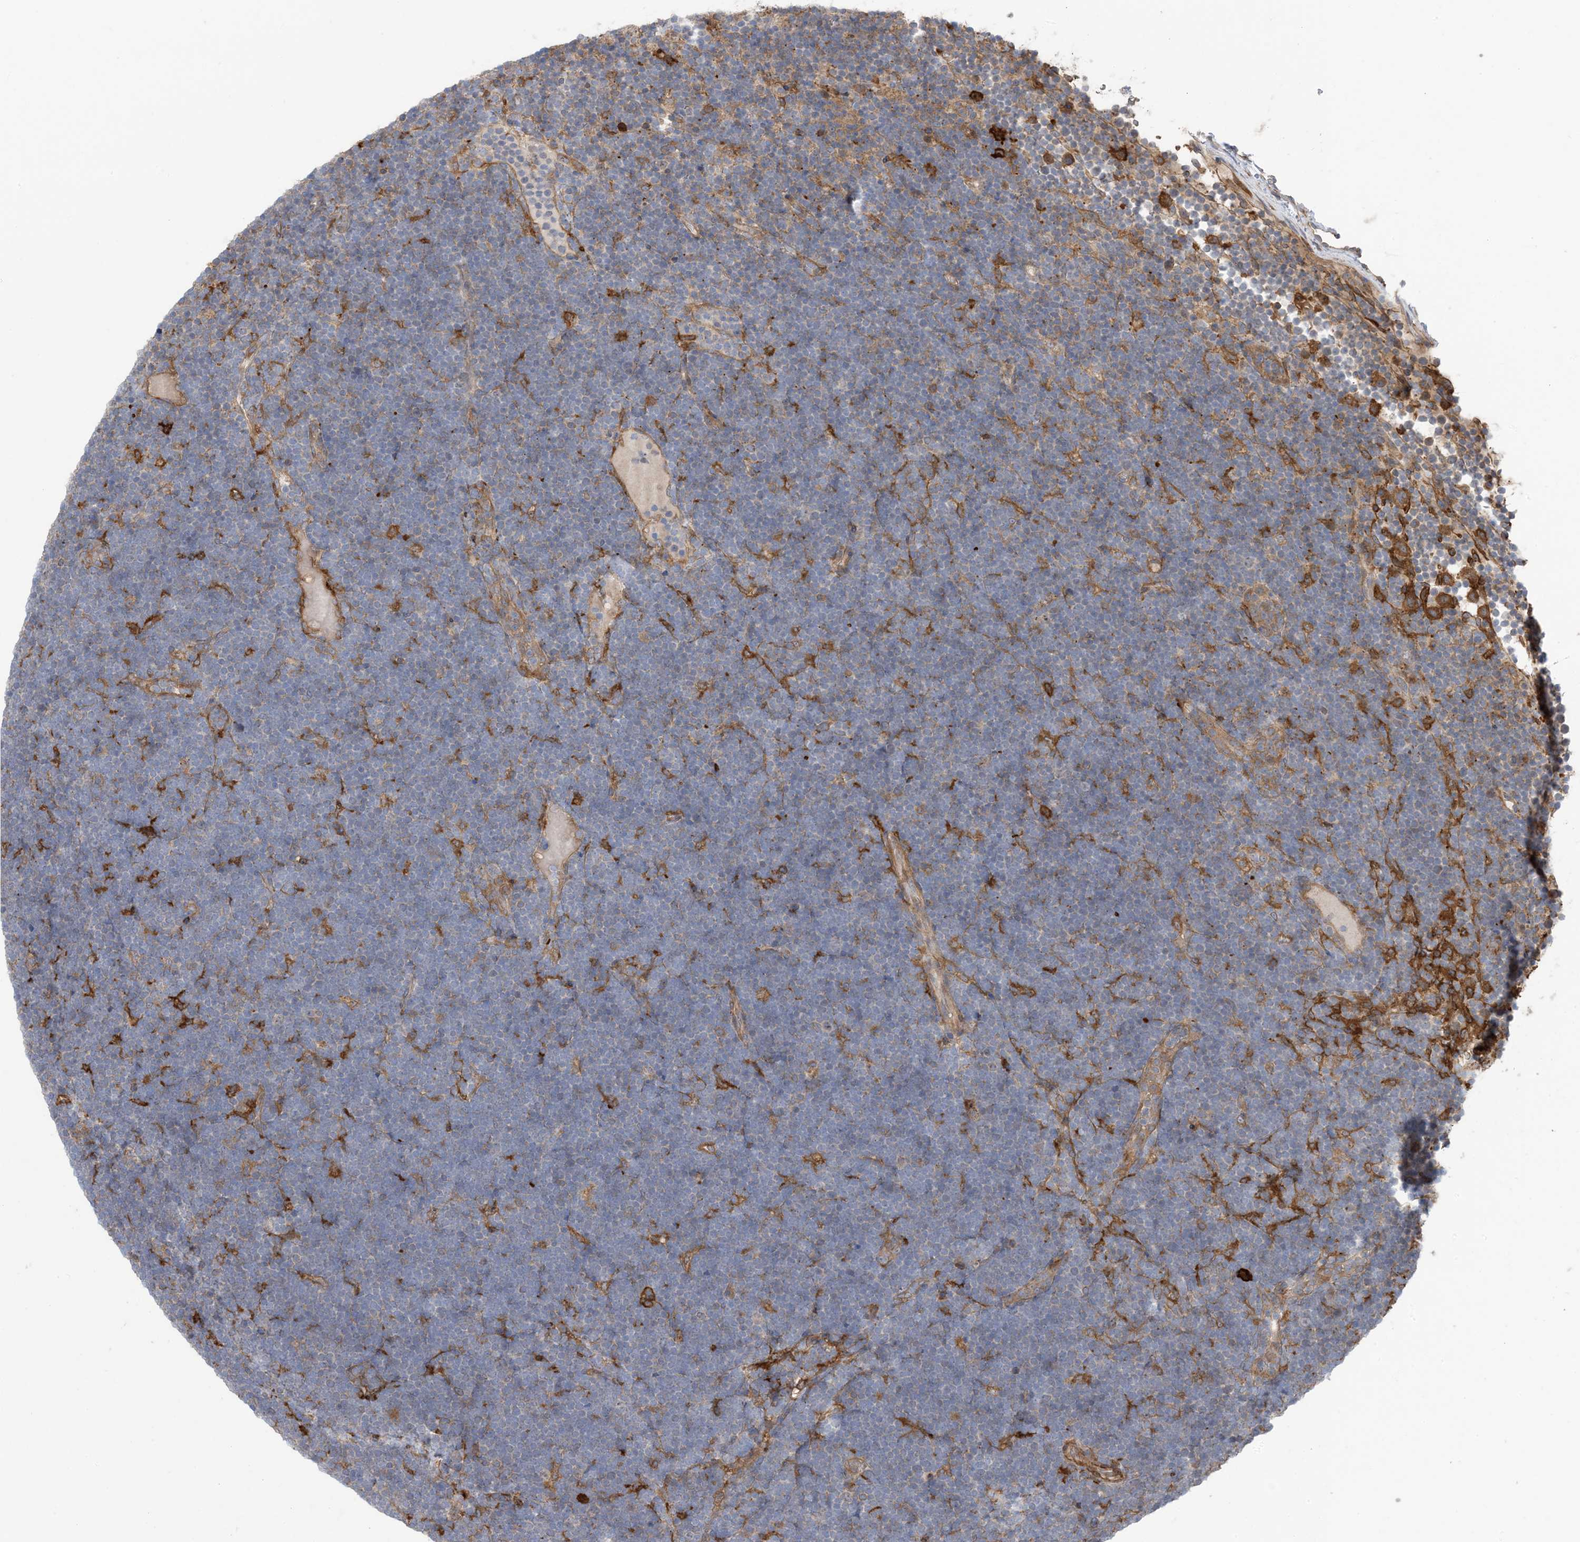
{"staining": {"intensity": "negative", "quantity": "none", "location": "none"}, "tissue": "lymphoma", "cell_type": "Tumor cells", "image_type": "cancer", "snomed": [{"axis": "morphology", "description": "Malignant lymphoma, non-Hodgkin's type, High grade"}, {"axis": "topography", "description": "Lymph node"}], "caption": "There is no significant expression in tumor cells of malignant lymphoma, non-Hodgkin's type (high-grade).", "gene": "HS1BP3", "patient": {"sex": "male", "age": 13}}